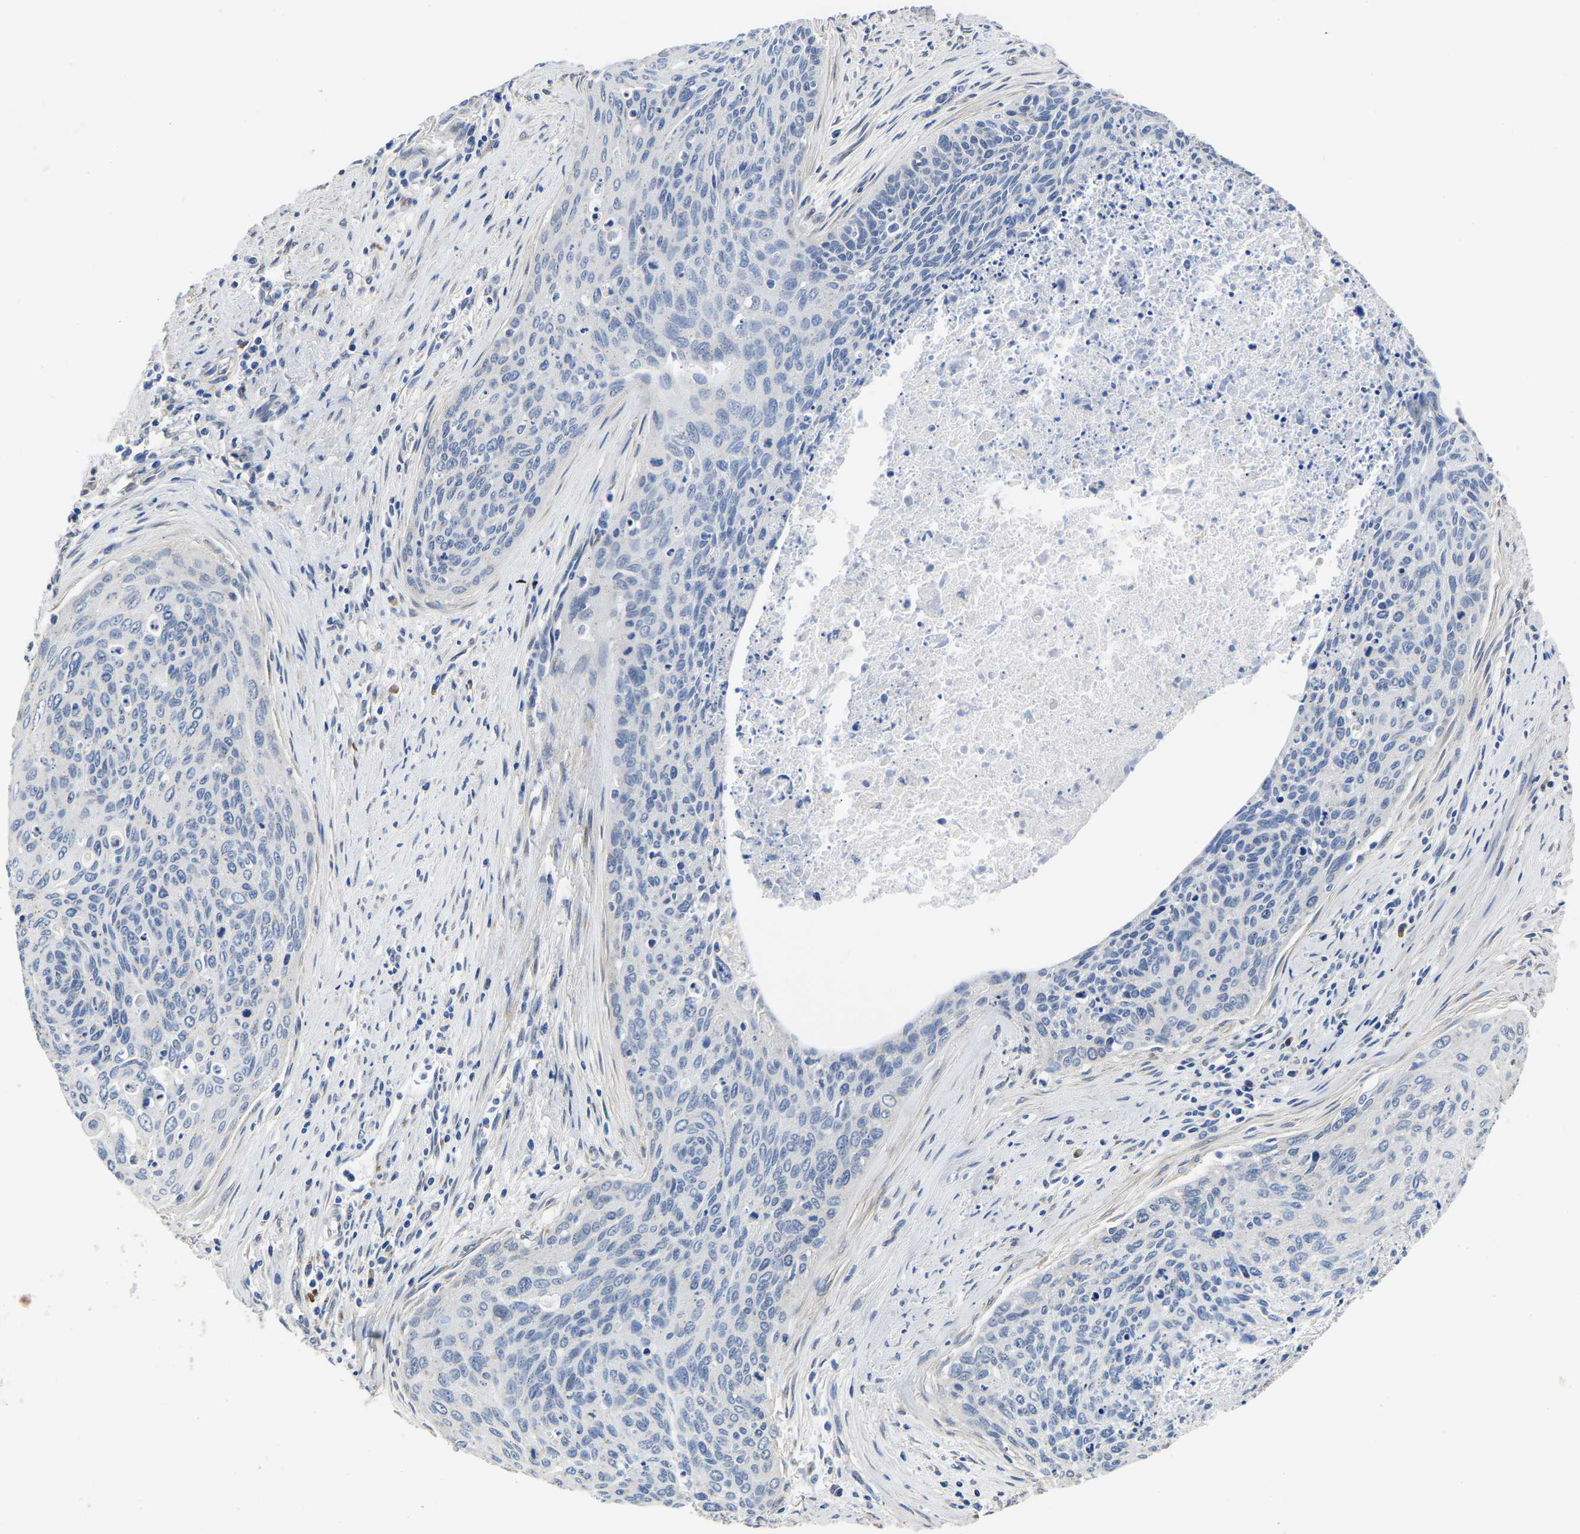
{"staining": {"intensity": "negative", "quantity": "none", "location": "none"}, "tissue": "cervical cancer", "cell_type": "Tumor cells", "image_type": "cancer", "snomed": [{"axis": "morphology", "description": "Squamous cell carcinoma, NOS"}, {"axis": "topography", "description": "Cervix"}], "caption": "This histopathology image is of squamous cell carcinoma (cervical) stained with IHC to label a protein in brown with the nuclei are counter-stained blue. There is no staining in tumor cells.", "gene": "PDLIM7", "patient": {"sex": "female", "age": 55}}